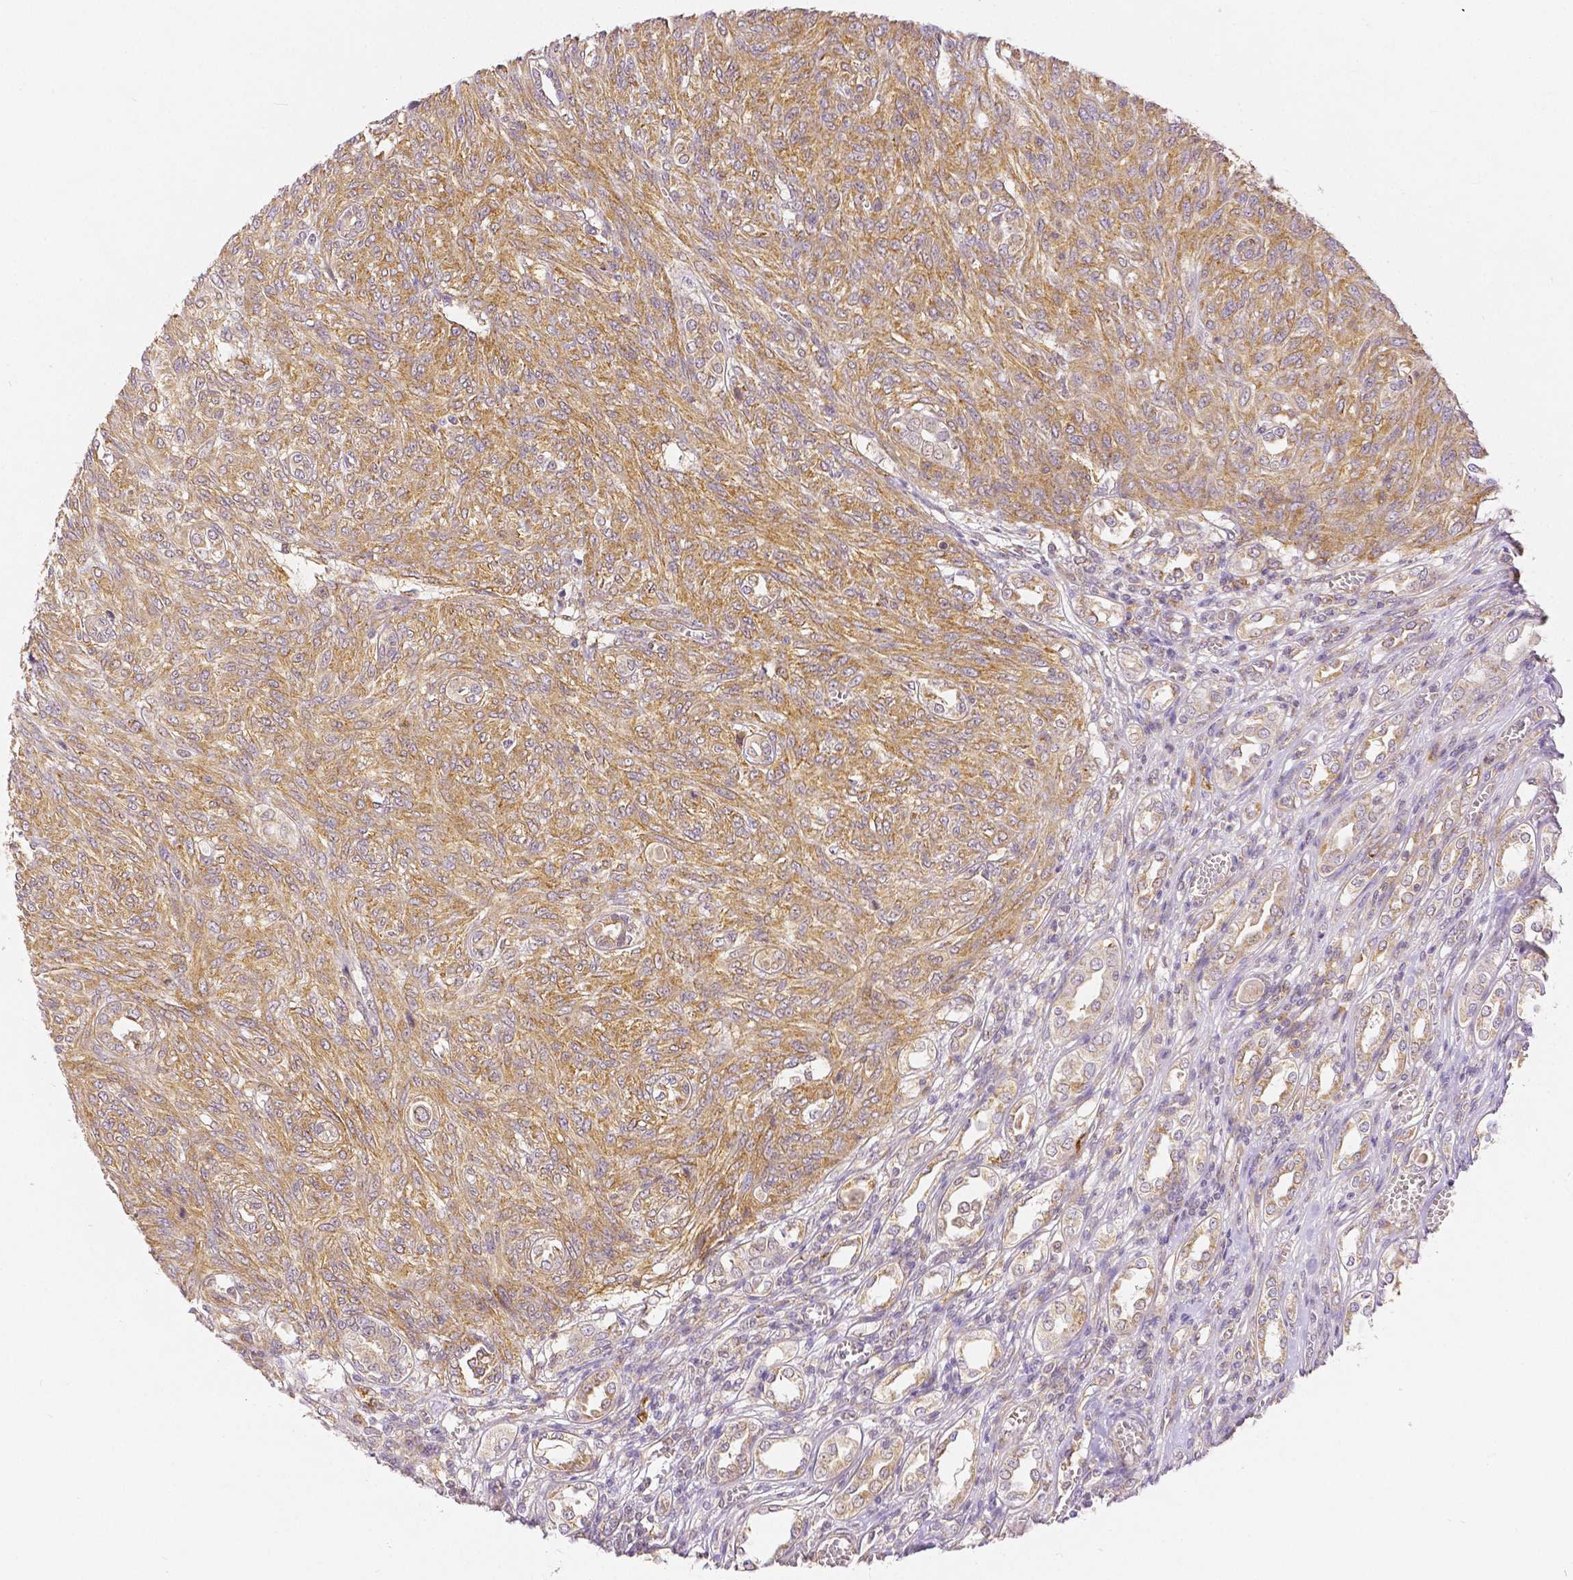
{"staining": {"intensity": "moderate", "quantity": ">75%", "location": "cytoplasmic/membranous"}, "tissue": "renal cancer", "cell_type": "Tumor cells", "image_type": "cancer", "snomed": [{"axis": "morphology", "description": "Adenocarcinoma, NOS"}, {"axis": "topography", "description": "Kidney"}], "caption": "A photomicrograph showing moderate cytoplasmic/membranous positivity in approximately >75% of tumor cells in renal adenocarcinoma, as visualized by brown immunohistochemical staining.", "gene": "RHOT1", "patient": {"sex": "male", "age": 58}}